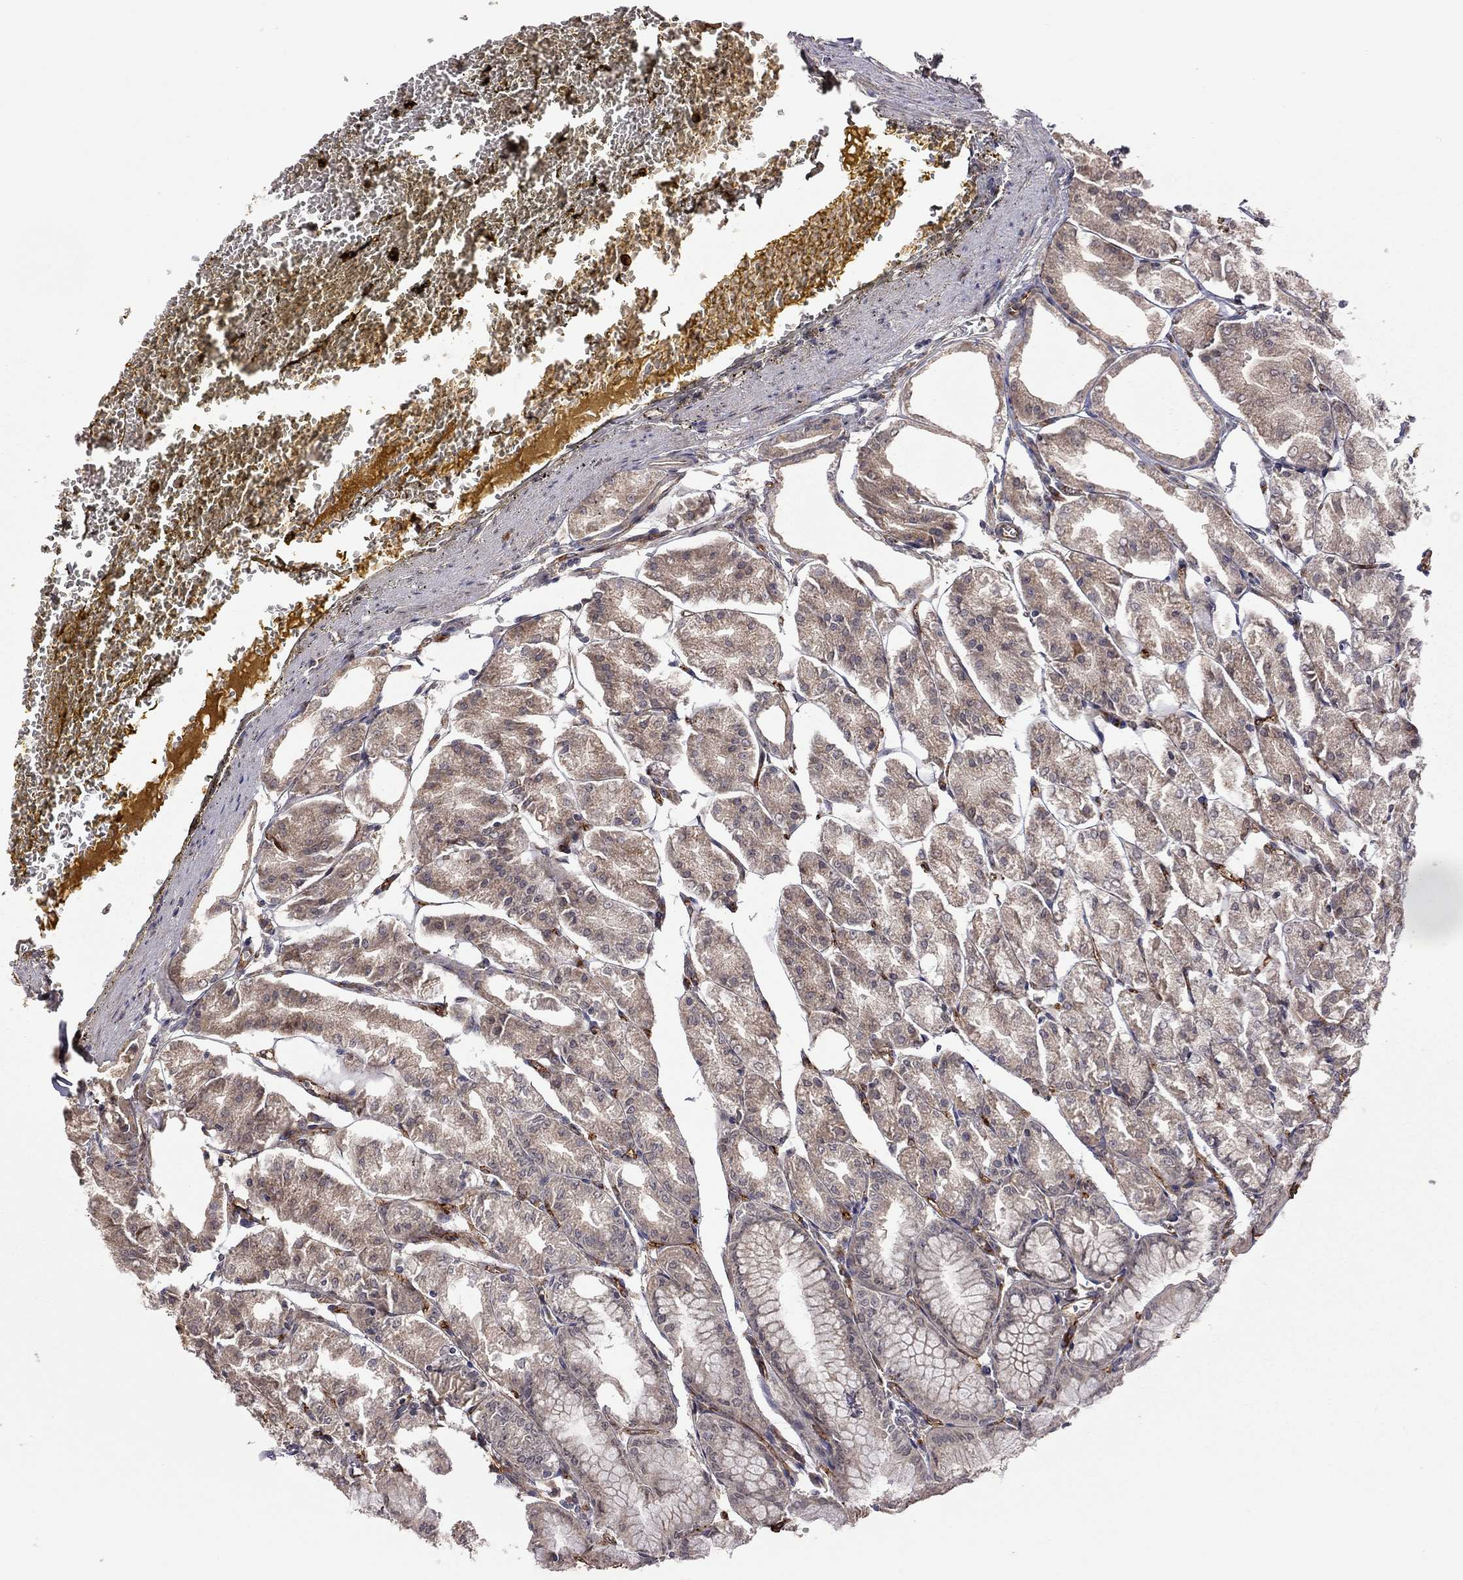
{"staining": {"intensity": "moderate", "quantity": "25%-75%", "location": "cytoplasmic/membranous"}, "tissue": "stomach", "cell_type": "Glandular cells", "image_type": "normal", "snomed": [{"axis": "morphology", "description": "Normal tissue, NOS"}, {"axis": "topography", "description": "Stomach, lower"}], "caption": "Glandular cells exhibit medium levels of moderate cytoplasmic/membranous positivity in about 25%-75% of cells in normal stomach.", "gene": "EXOC3L2", "patient": {"sex": "male", "age": 71}}